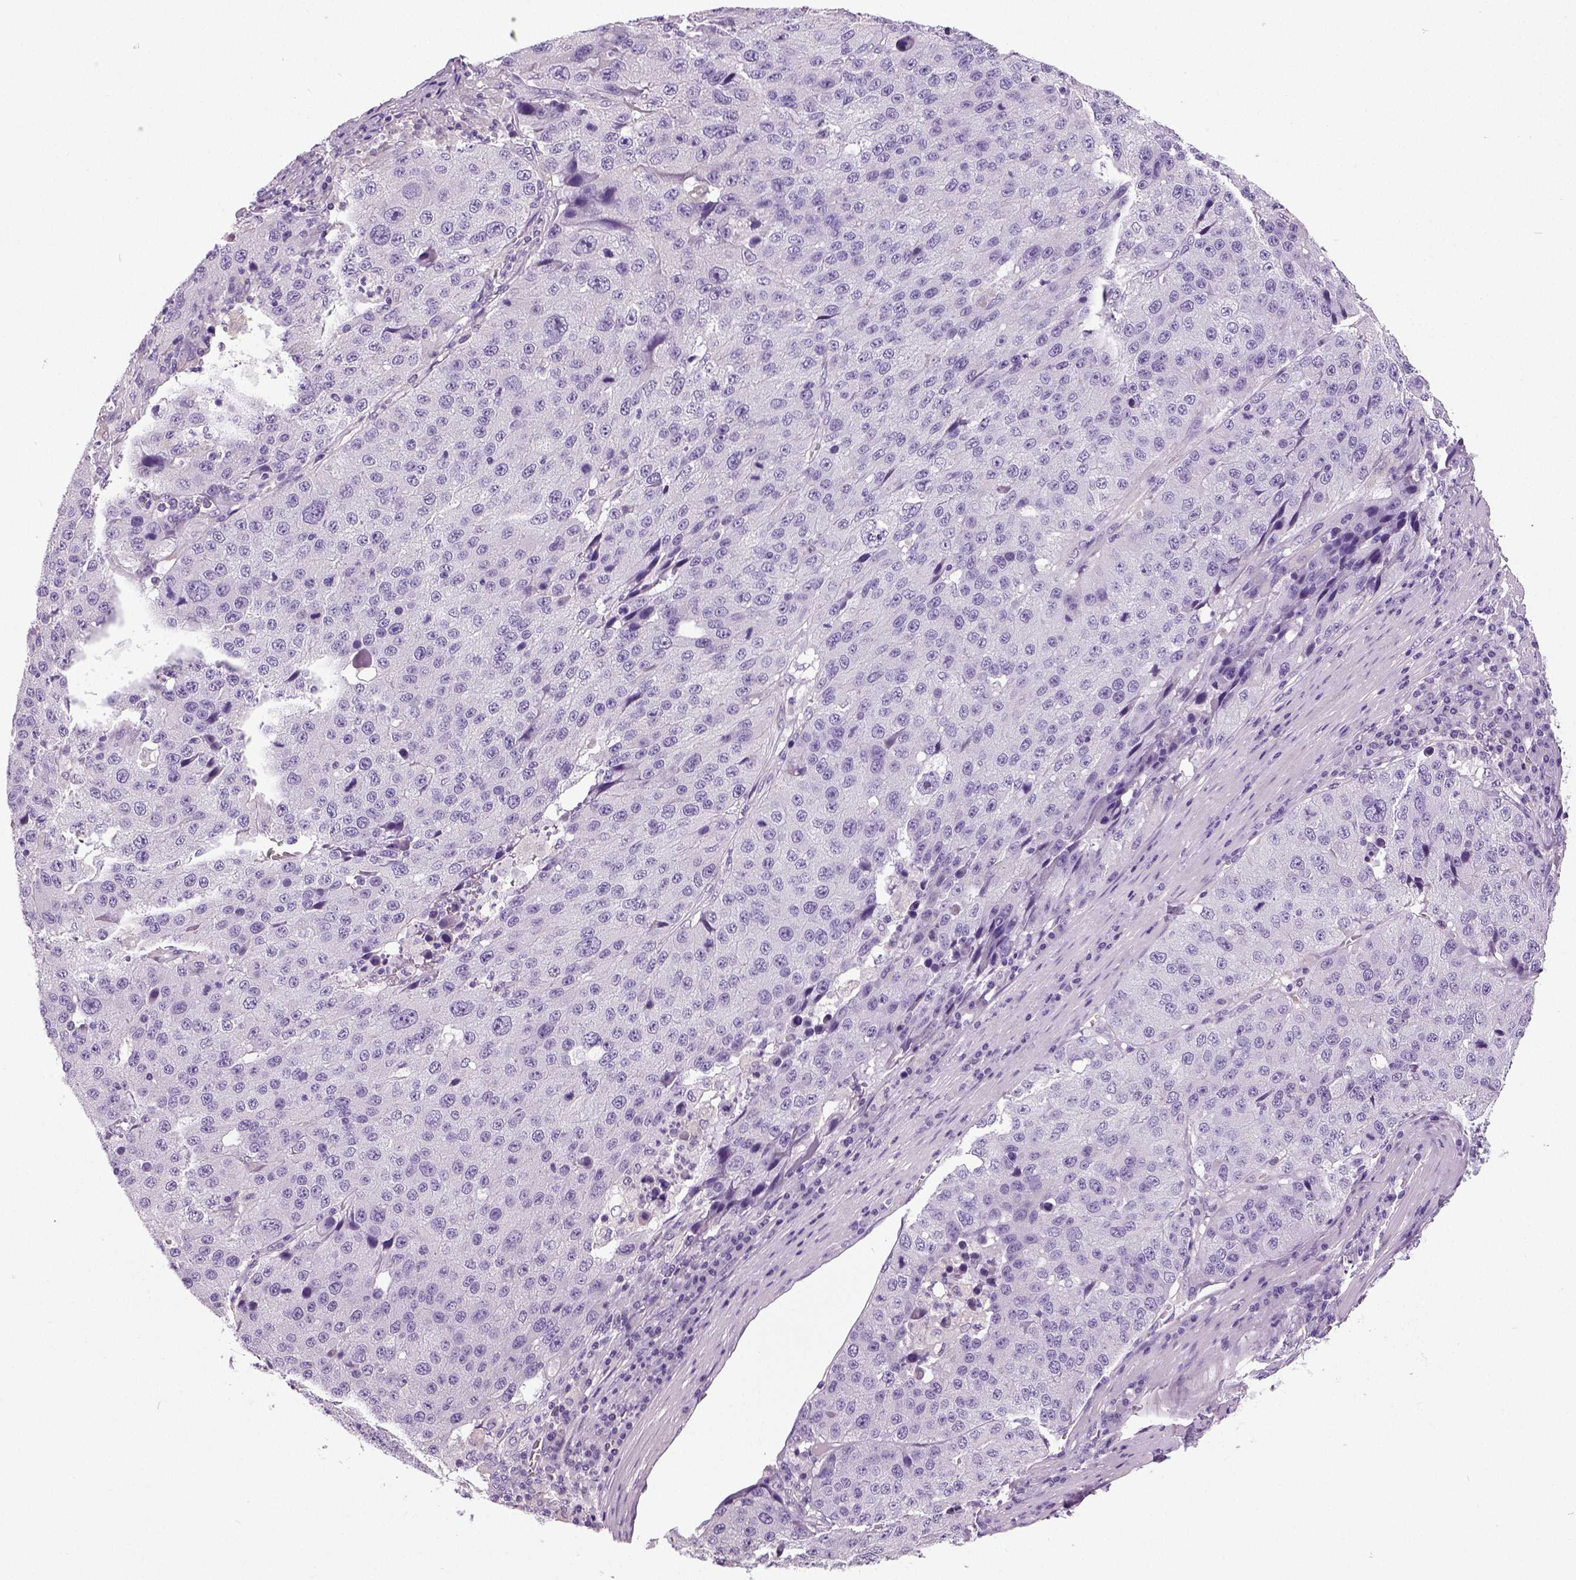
{"staining": {"intensity": "negative", "quantity": "none", "location": "none"}, "tissue": "stomach cancer", "cell_type": "Tumor cells", "image_type": "cancer", "snomed": [{"axis": "morphology", "description": "Adenocarcinoma, NOS"}, {"axis": "topography", "description": "Stomach"}], "caption": "Protein analysis of stomach cancer displays no significant positivity in tumor cells.", "gene": "NECAB2", "patient": {"sex": "male", "age": 71}}